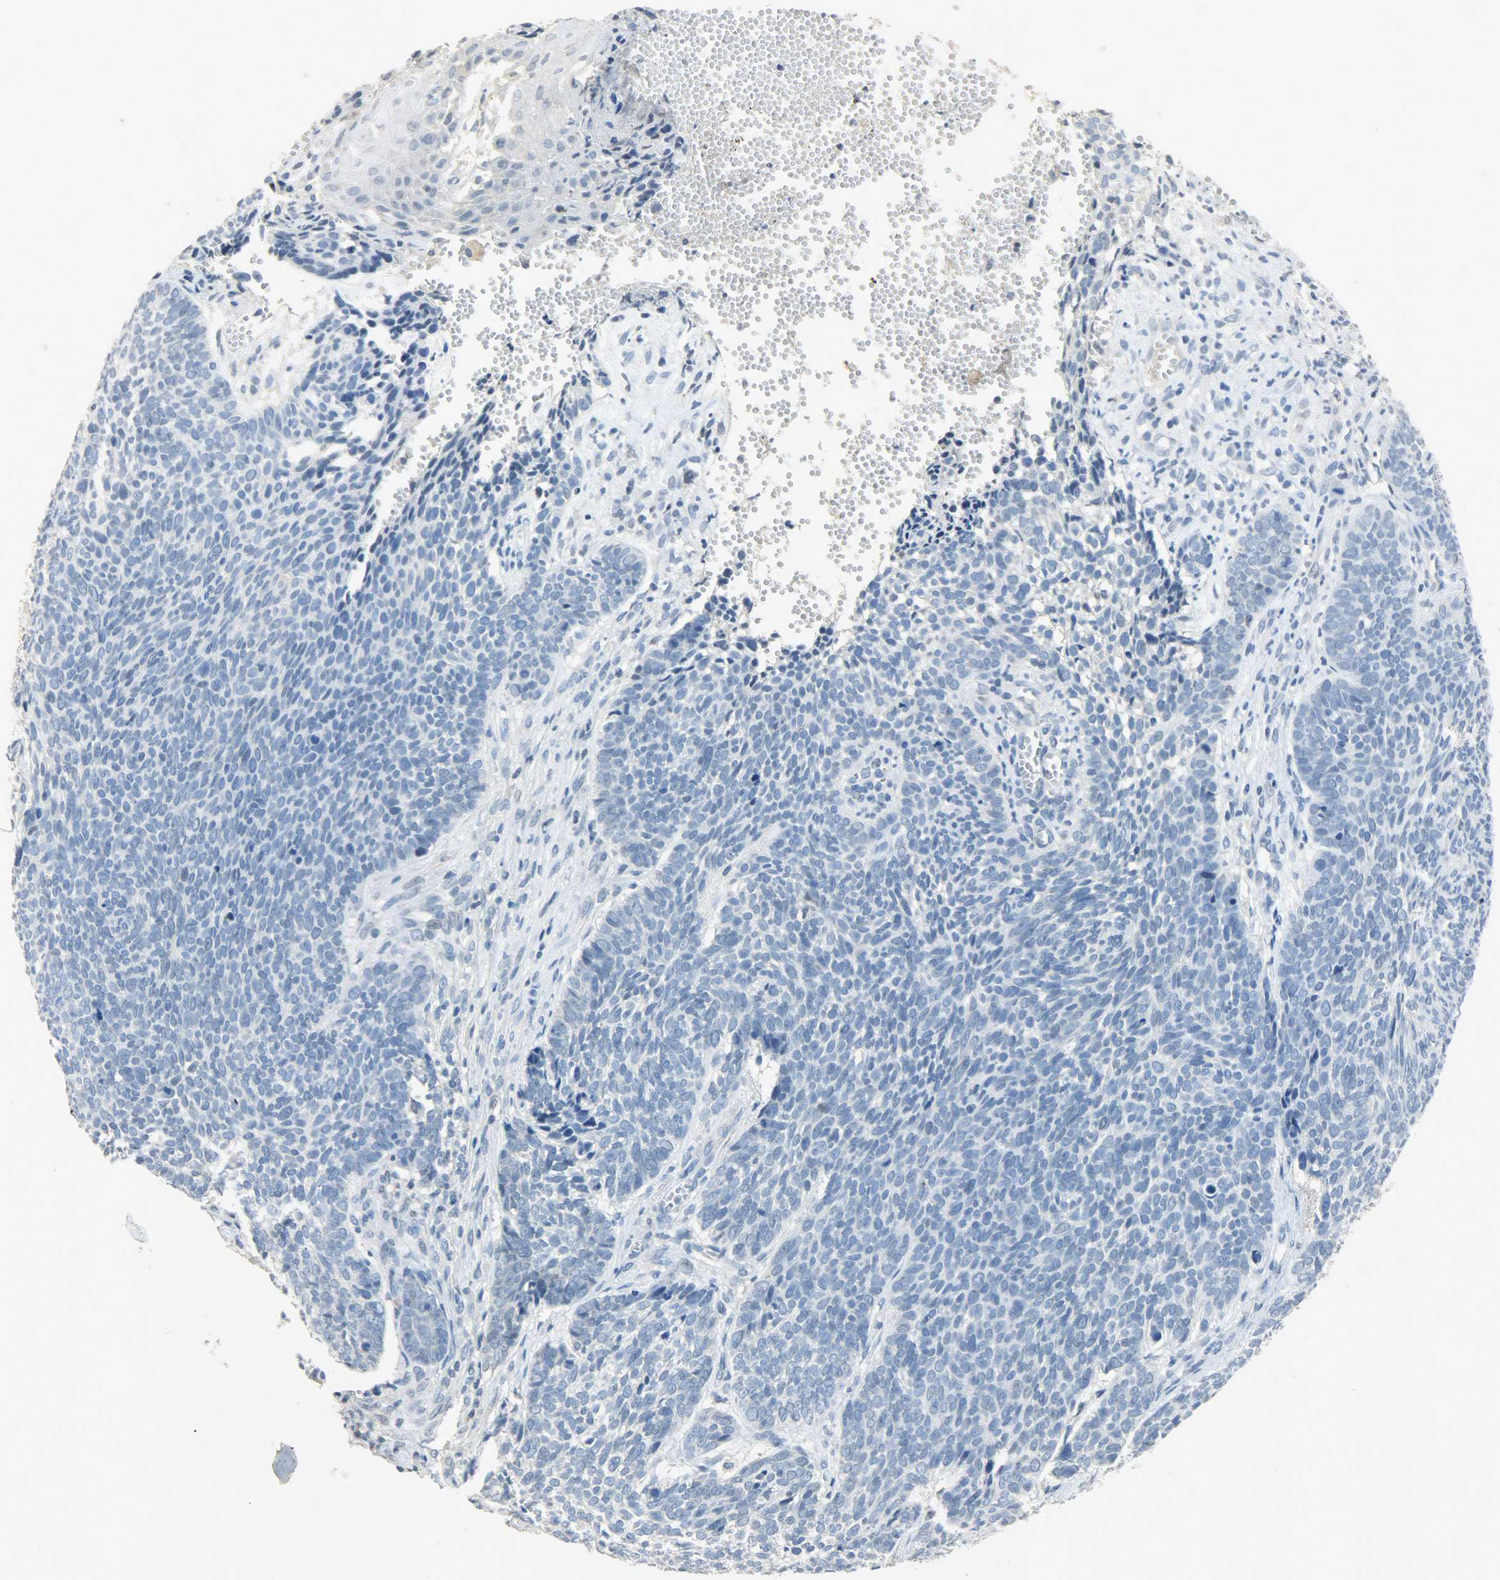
{"staining": {"intensity": "negative", "quantity": "none", "location": "none"}, "tissue": "skin cancer", "cell_type": "Tumor cells", "image_type": "cancer", "snomed": [{"axis": "morphology", "description": "Basal cell carcinoma"}, {"axis": "topography", "description": "Skin"}], "caption": "Tumor cells are negative for brown protein staining in skin basal cell carcinoma. Nuclei are stained in blue.", "gene": "DNAJB6", "patient": {"sex": "male", "age": 84}}